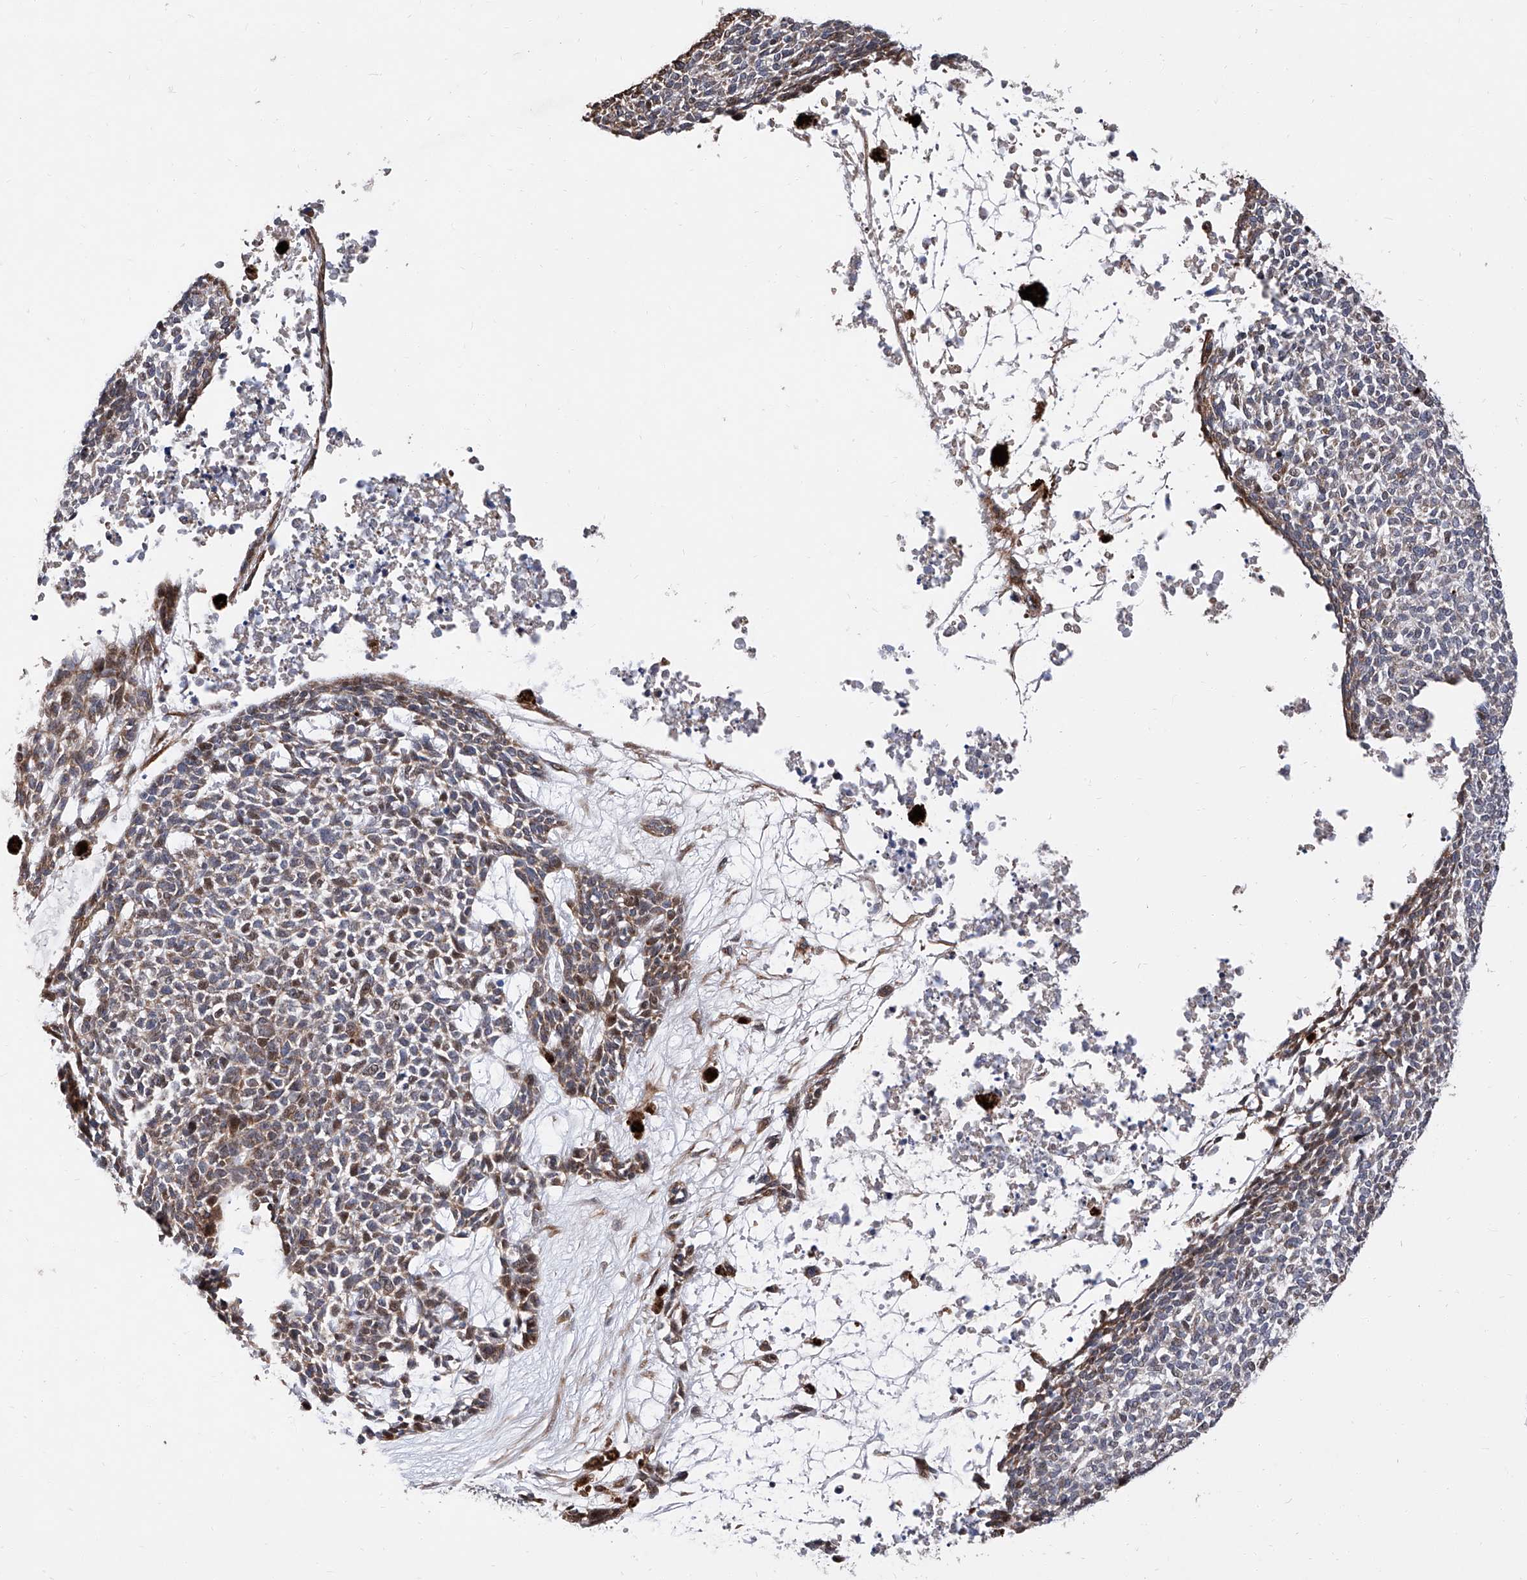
{"staining": {"intensity": "weak", "quantity": "<25%", "location": "cytoplasmic/membranous,nuclear"}, "tissue": "skin cancer", "cell_type": "Tumor cells", "image_type": "cancer", "snomed": [{"axis": "morphology", "description": "Basal cell carcinoma"}, {"axis": "topography", "description": "Skin"}], "caption": "This histopathology image is of basal cell carcinoma (skin) stained with immunohistochemistry (IHC) to label a protein in brown with the nuclei are counter-stained blue. There is no positivity in tumor cells. (Brightfield microscopy of DAB IHC at high magnification).", "gene": "FARP2", "patient": {"sex": "female", "age": 84}}